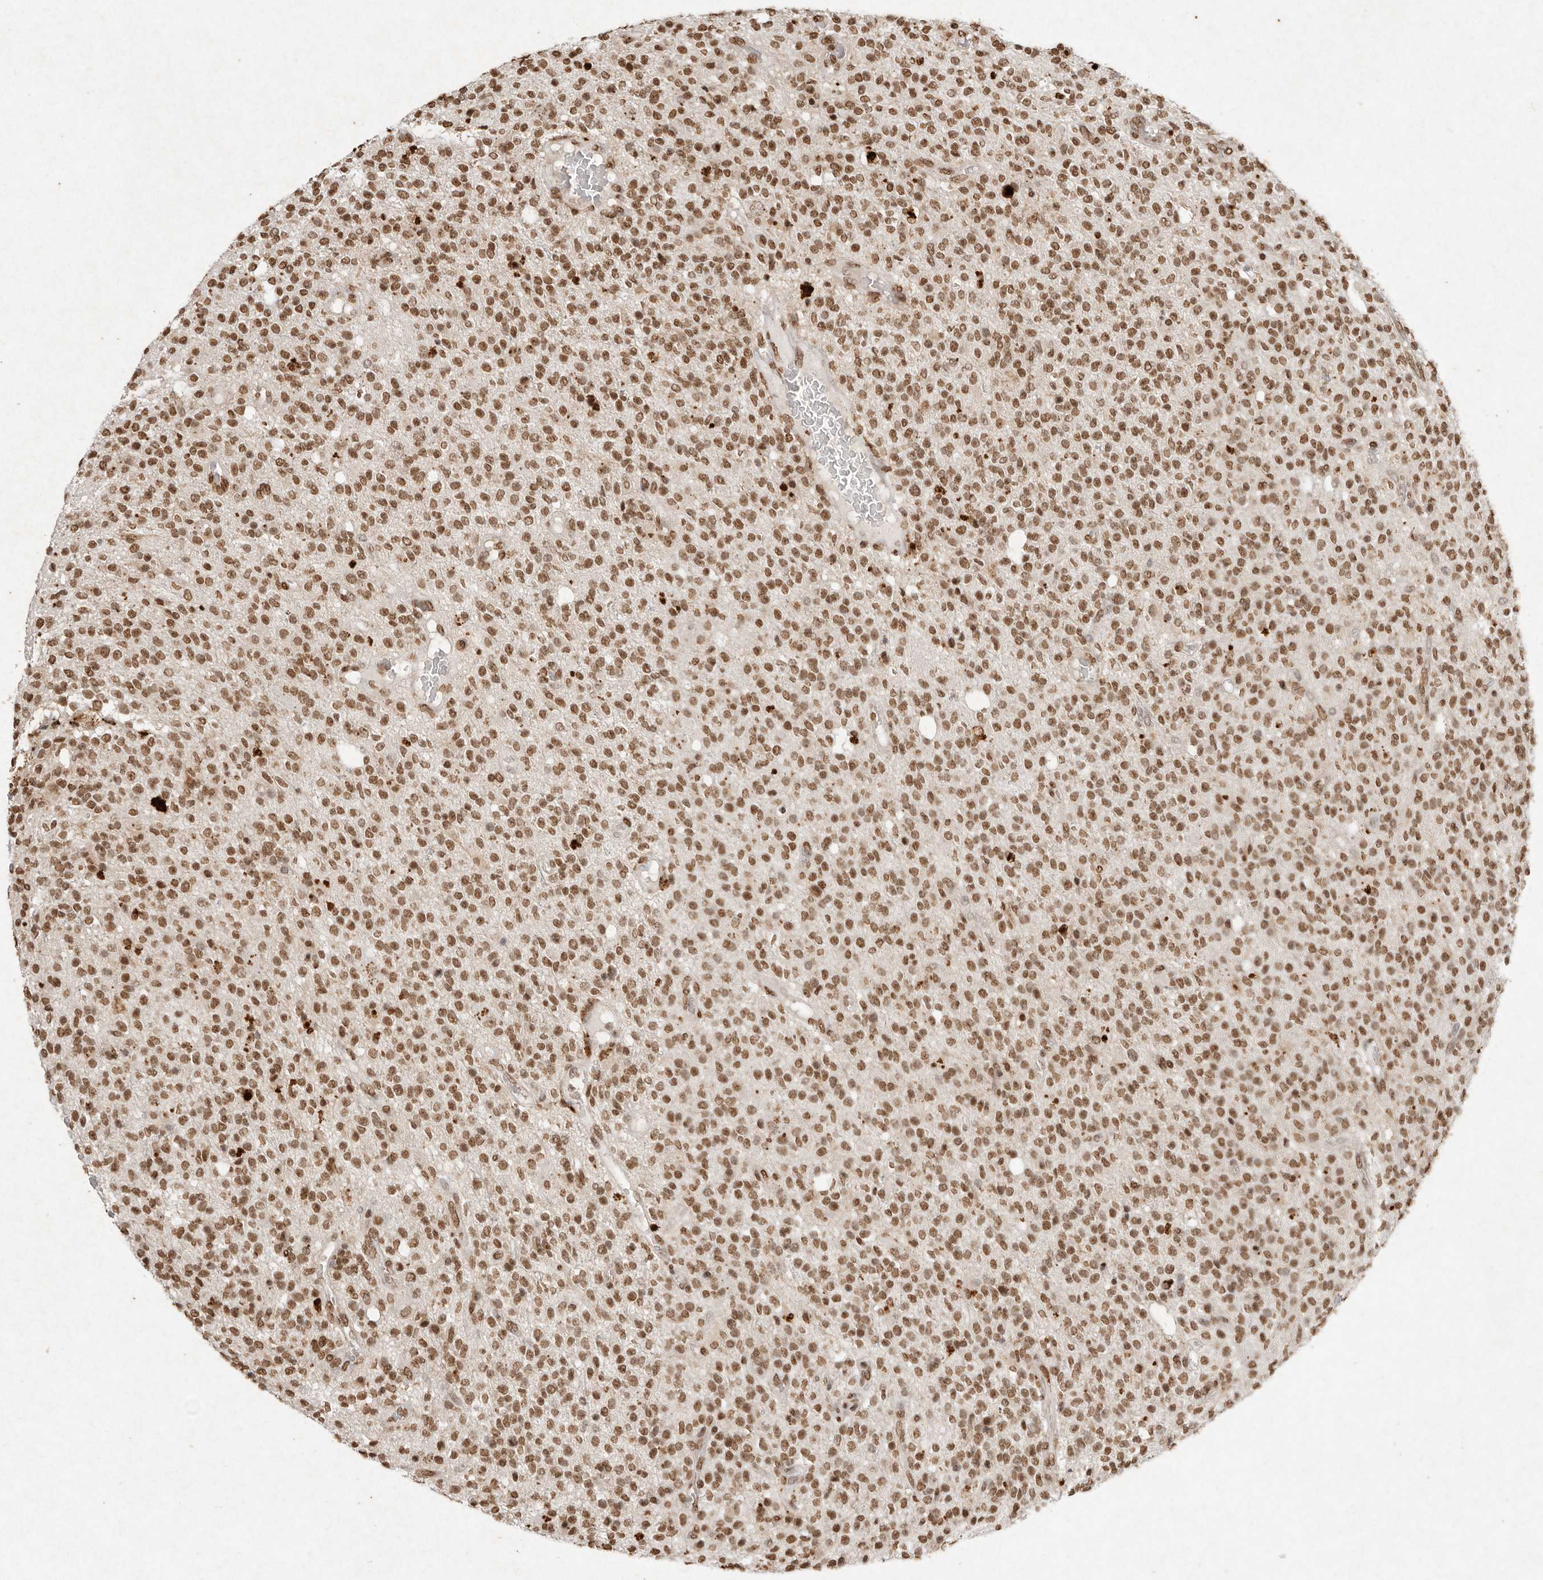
{"staining": {"intensity": "moderate", "quantity": ">75%", "location": "nuclear"}, "tissue": "glioma", "cell_type": "Tumor cells", "image_type": "cancer", "snomed": [{"axis": "morphology", "description": "Glioma, malignant, High grade"}, {"axis": "topography", "description": "Brain"}], "caption": "IHC image of neoplastic tissue: human malignant glioma (high-grade) stained using immunohistochemistry reveals medium levels of moderate protein expression localized specifically in the nuclear of tumor cells, appearing as a nuclear brown color.", "gene": "NKX3-2", "patient": {"sex": "male", "age": 34}}